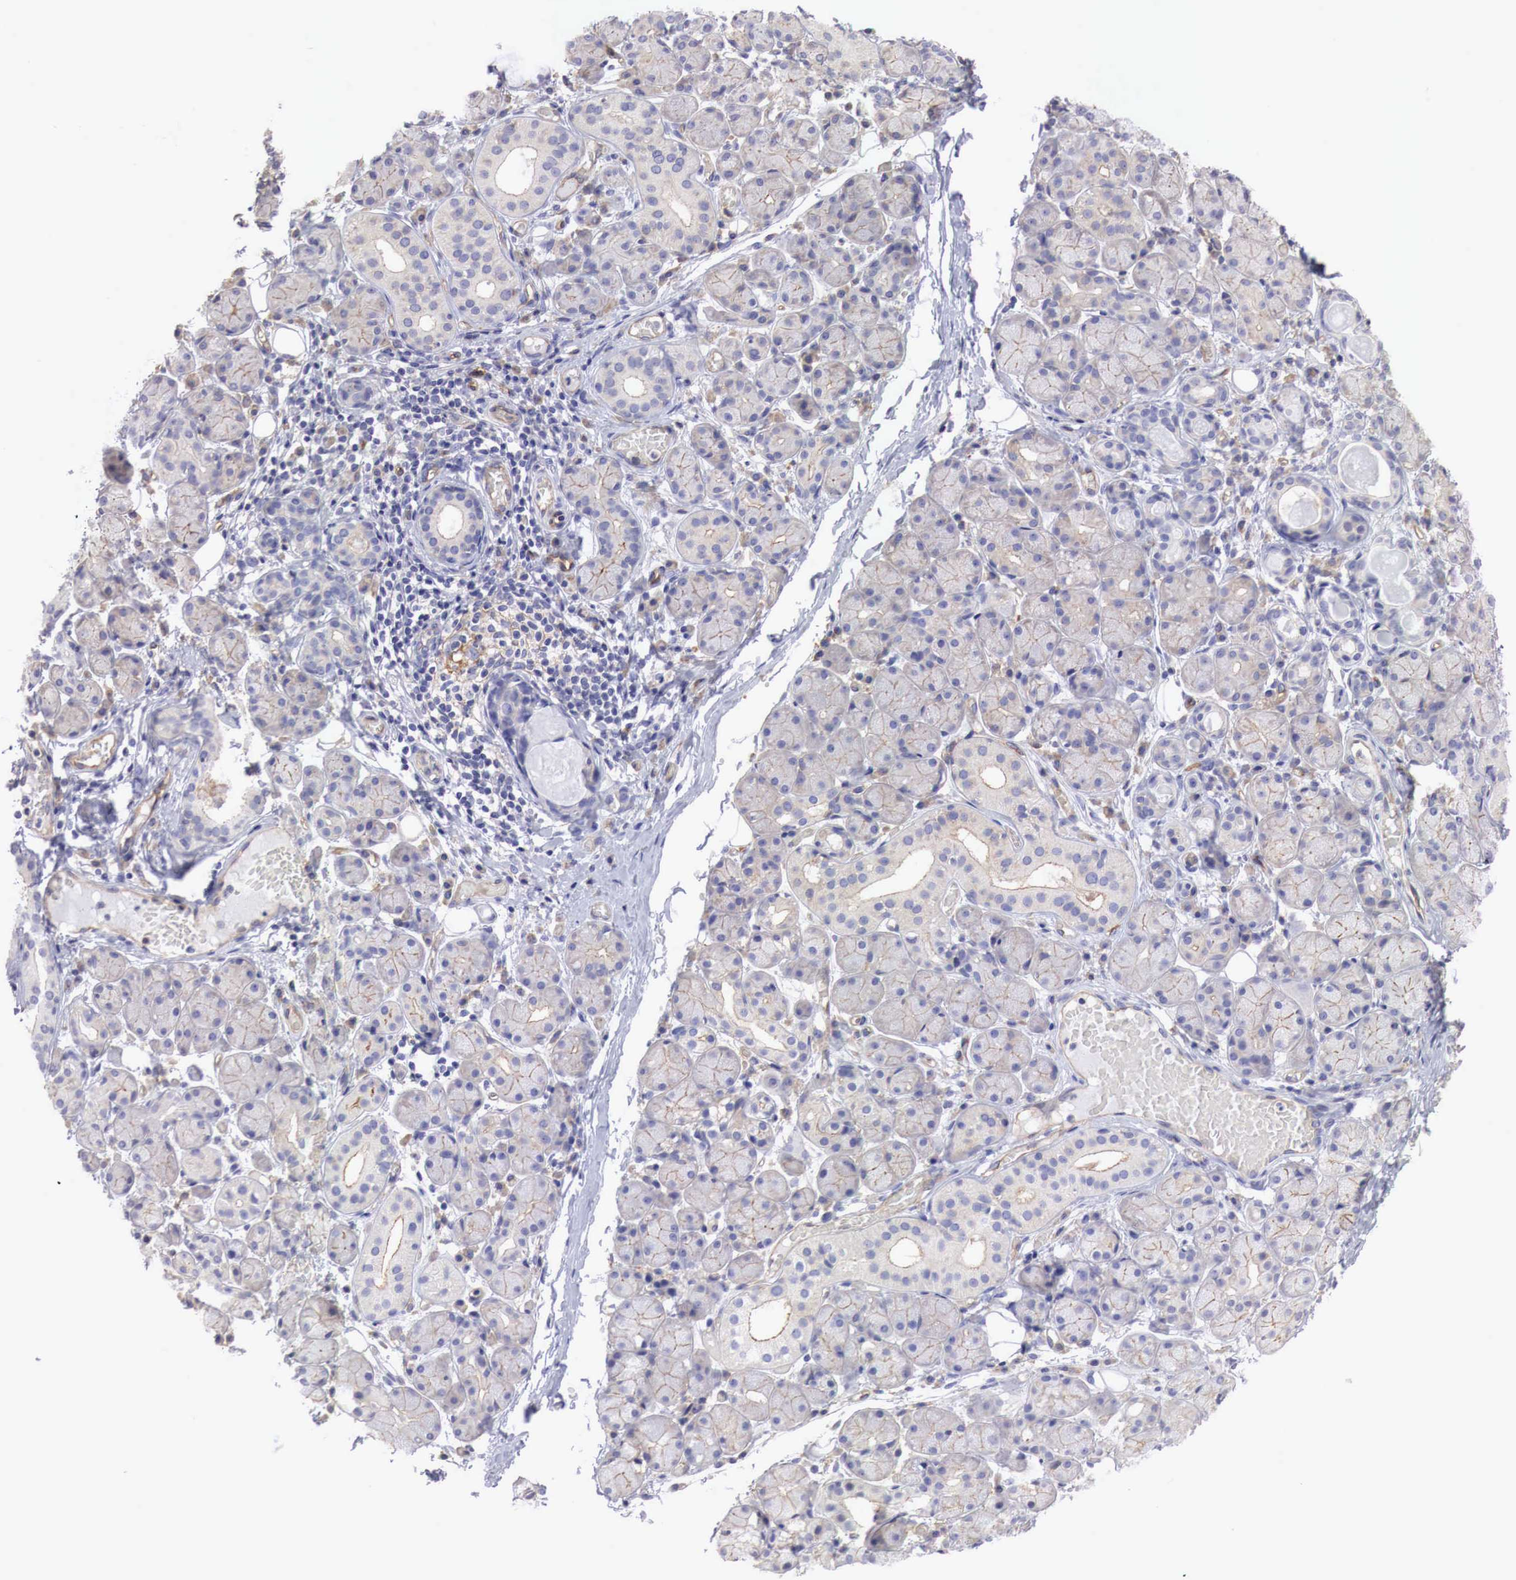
{"staining": {"intensity": "weak", "quantity": "25%-75%", "location": "cytoplasmic/membranous"}, "tissue": "salivary gland", "cell_type": "Glandular cells", "image_type": "normal", "snomed": [{"axis": "morphology", "description": "Normal tissue, NOS"}, {"axis": "topography", "description": "Salivary gland"}, {"axis": "topography", "description": "Peripheral nerve tissue"}], "caption": "Immunohistochemical staining of benign human salivary gland exhibits low levels of weak cytoplasmic/membranous expression in approximately 25%-75% of glandular cells.", "gene": "MSN", "patient": {"sex": "male", "age": 62}}